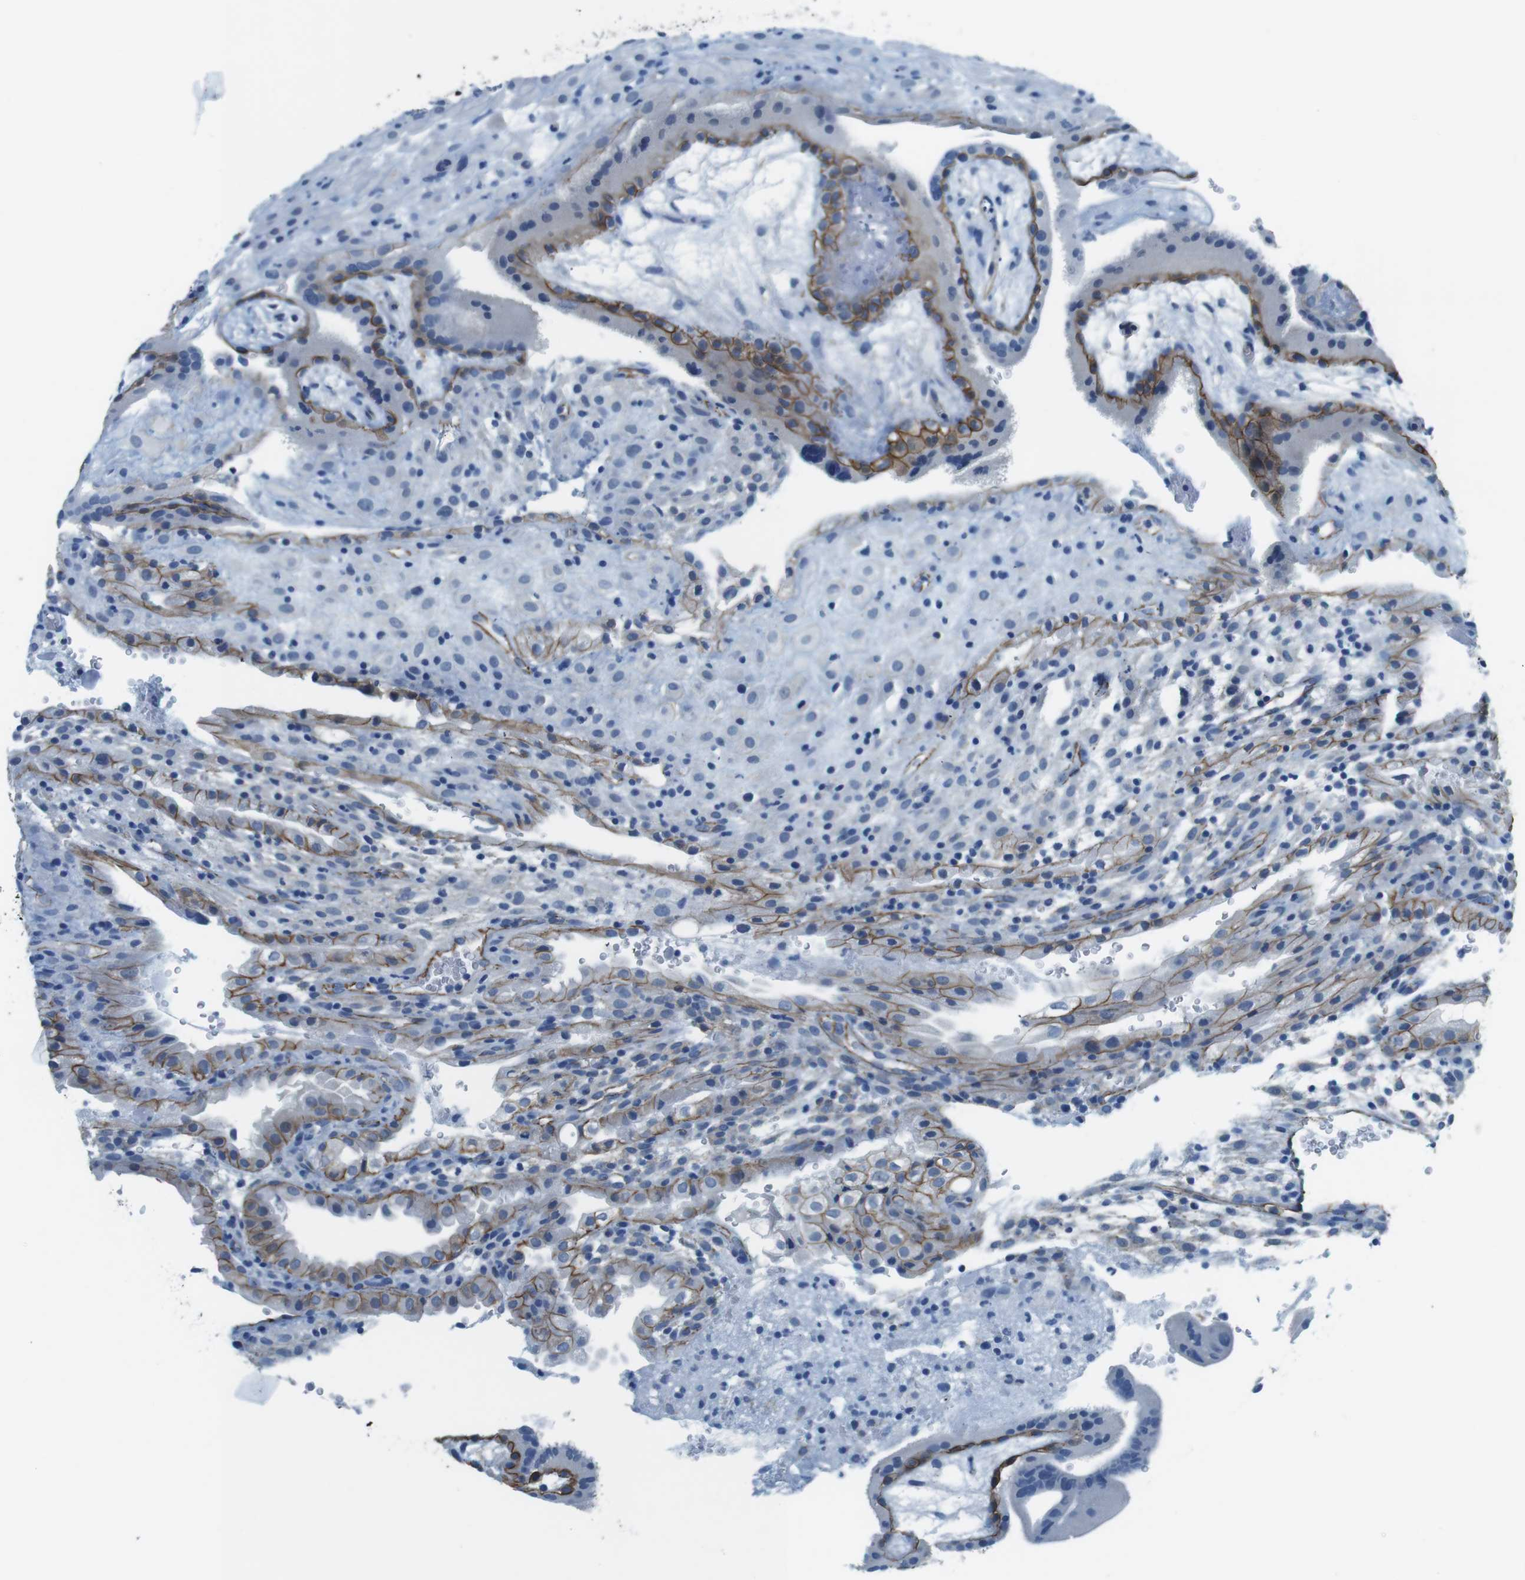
{"staining": {"intensity": "moderate", "quantity": "25%-75%", "location": "cytoplasmic/membranous"}, "tissue": "placenta", "cell_type": "Trophoblastic cells", "image_type": "normal", "snomed": [{"axis": "morphology", "description": "Normal tissue, NOS"}, {"axis": "topography", "description": "Placenta"}], "caption": "A histopathology image of placenta stained for a protein reveals moderate cytoplasmic/membranous brown staining in trophoblastic cells.", "gene": "SLC6A6", "patient": {"sex": "female", "age": 19}}